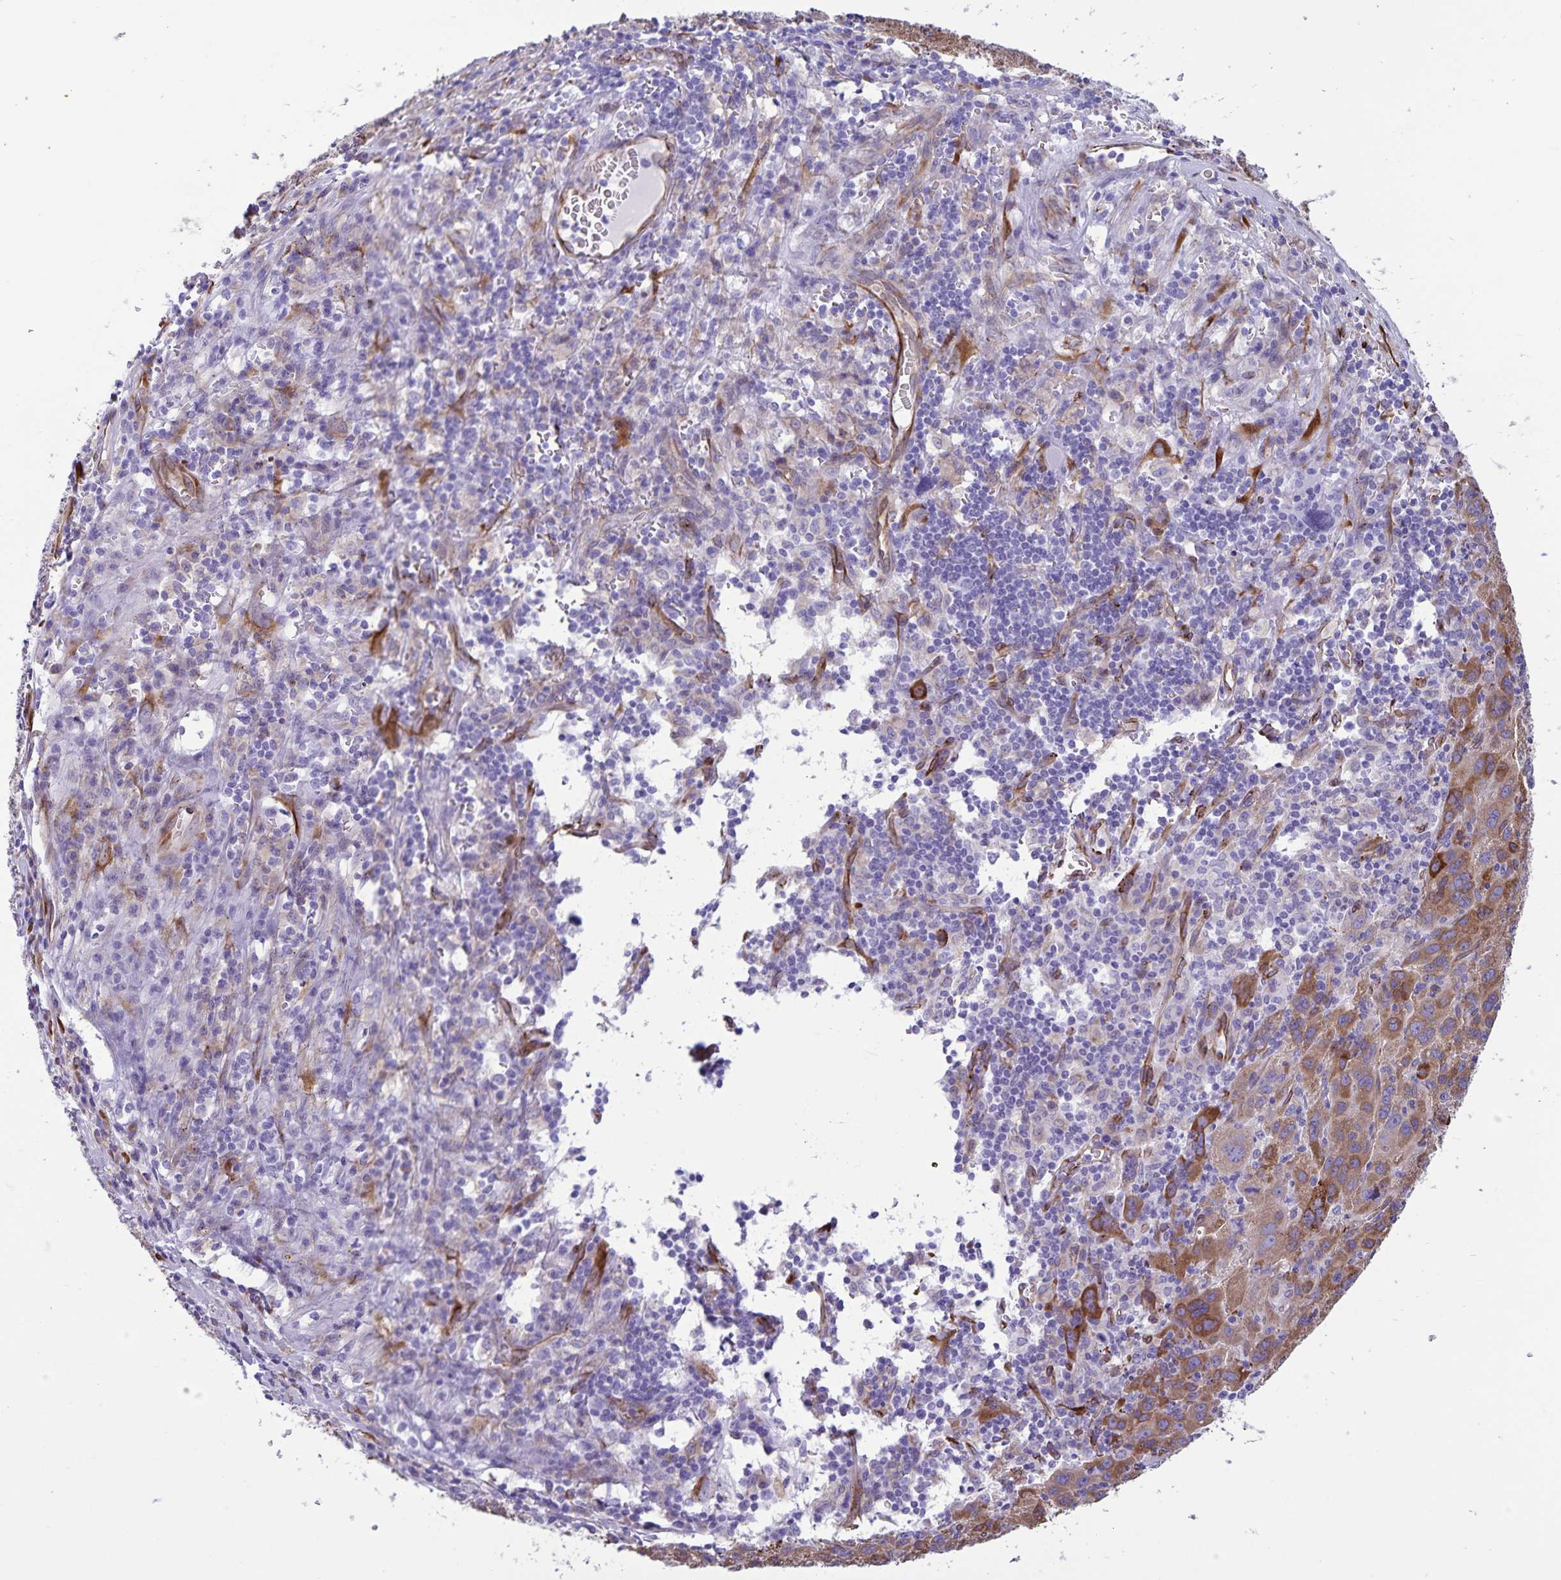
{"staining": {"intensity": "negative", "quantity": "none", "location": "none"}, "tissue": "liver cancer", "cell_type": "Tumor cells", "image_type": "cancer", "snomed": [{"axis": "morphology", "description": "Carcinoma, Hepatocellular, NOS"}, {"axis": "topography", "description": "Liver"}], "caption": "DAB (3,3'-diaminobenzidine) immunohistochemical staining of human liver cancer (hepatocellular carcinoma) exhibits no significant positivity in tumor cells. (DAB (3,3'-diaminobenzidine) immunohistochemistry (IHC) with hematoxylin counter stain).", "gene": "RCN1", "patient": {"sex": "female", "age": 77}}